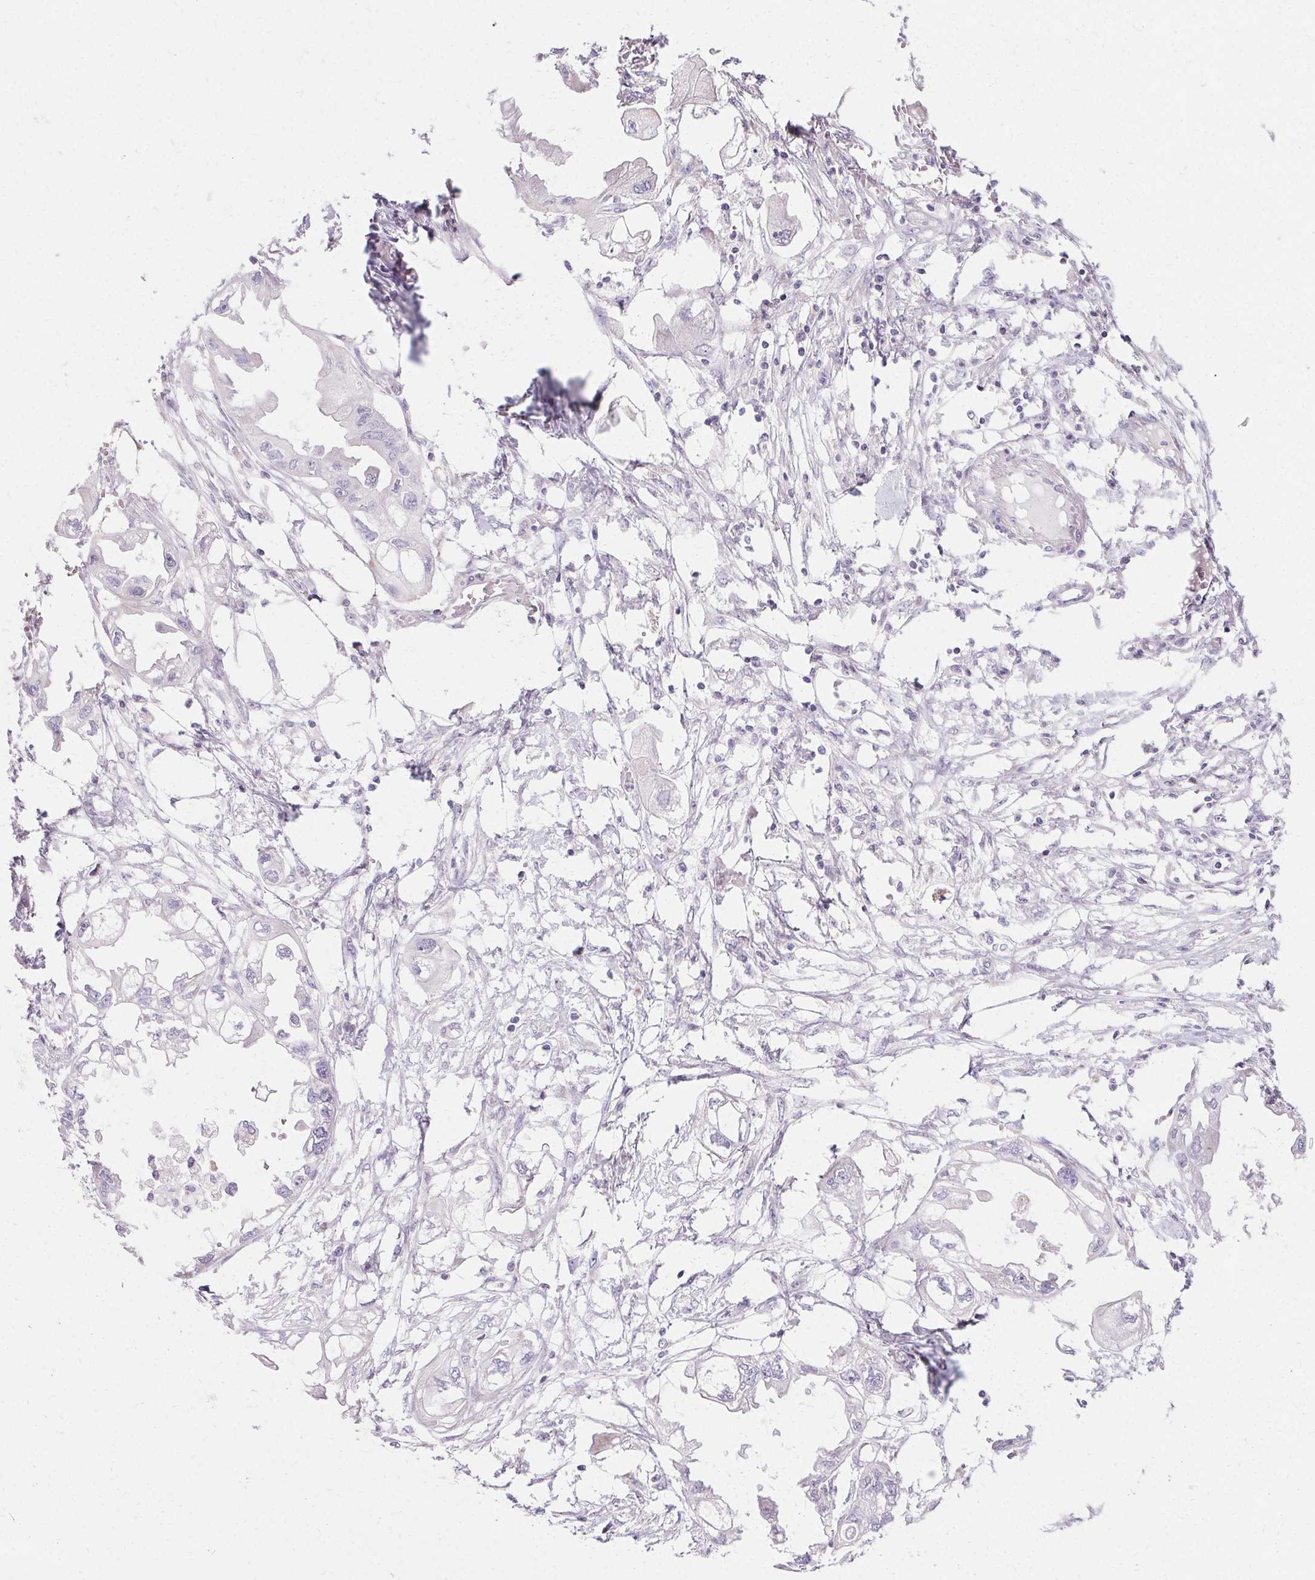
{"staining": {"intensity": "negative", "quantity": "none", "location": "none"}, "tissue": "endometrial cancer", "cell_type": "Tumor cells", "image_type": "cancer", "snomed": [{"axis": "morphology", "description": "Adenocarcinoma, NOS"}, {"axis": "morphology", "description": "Adenocarcinoma, metastatic, NOS"}, {"axis": "topography", "description": "Adipose tissue"}, {"axis": "topography", "description": "Endometrium"}], "caption": "Endometrial cancer (adenocarcinoma) stained for a protein using IHC demonstrates no expression tumor cells.", "gene": "ASGR2", "patient": {"sex": "female", "age": 67}}